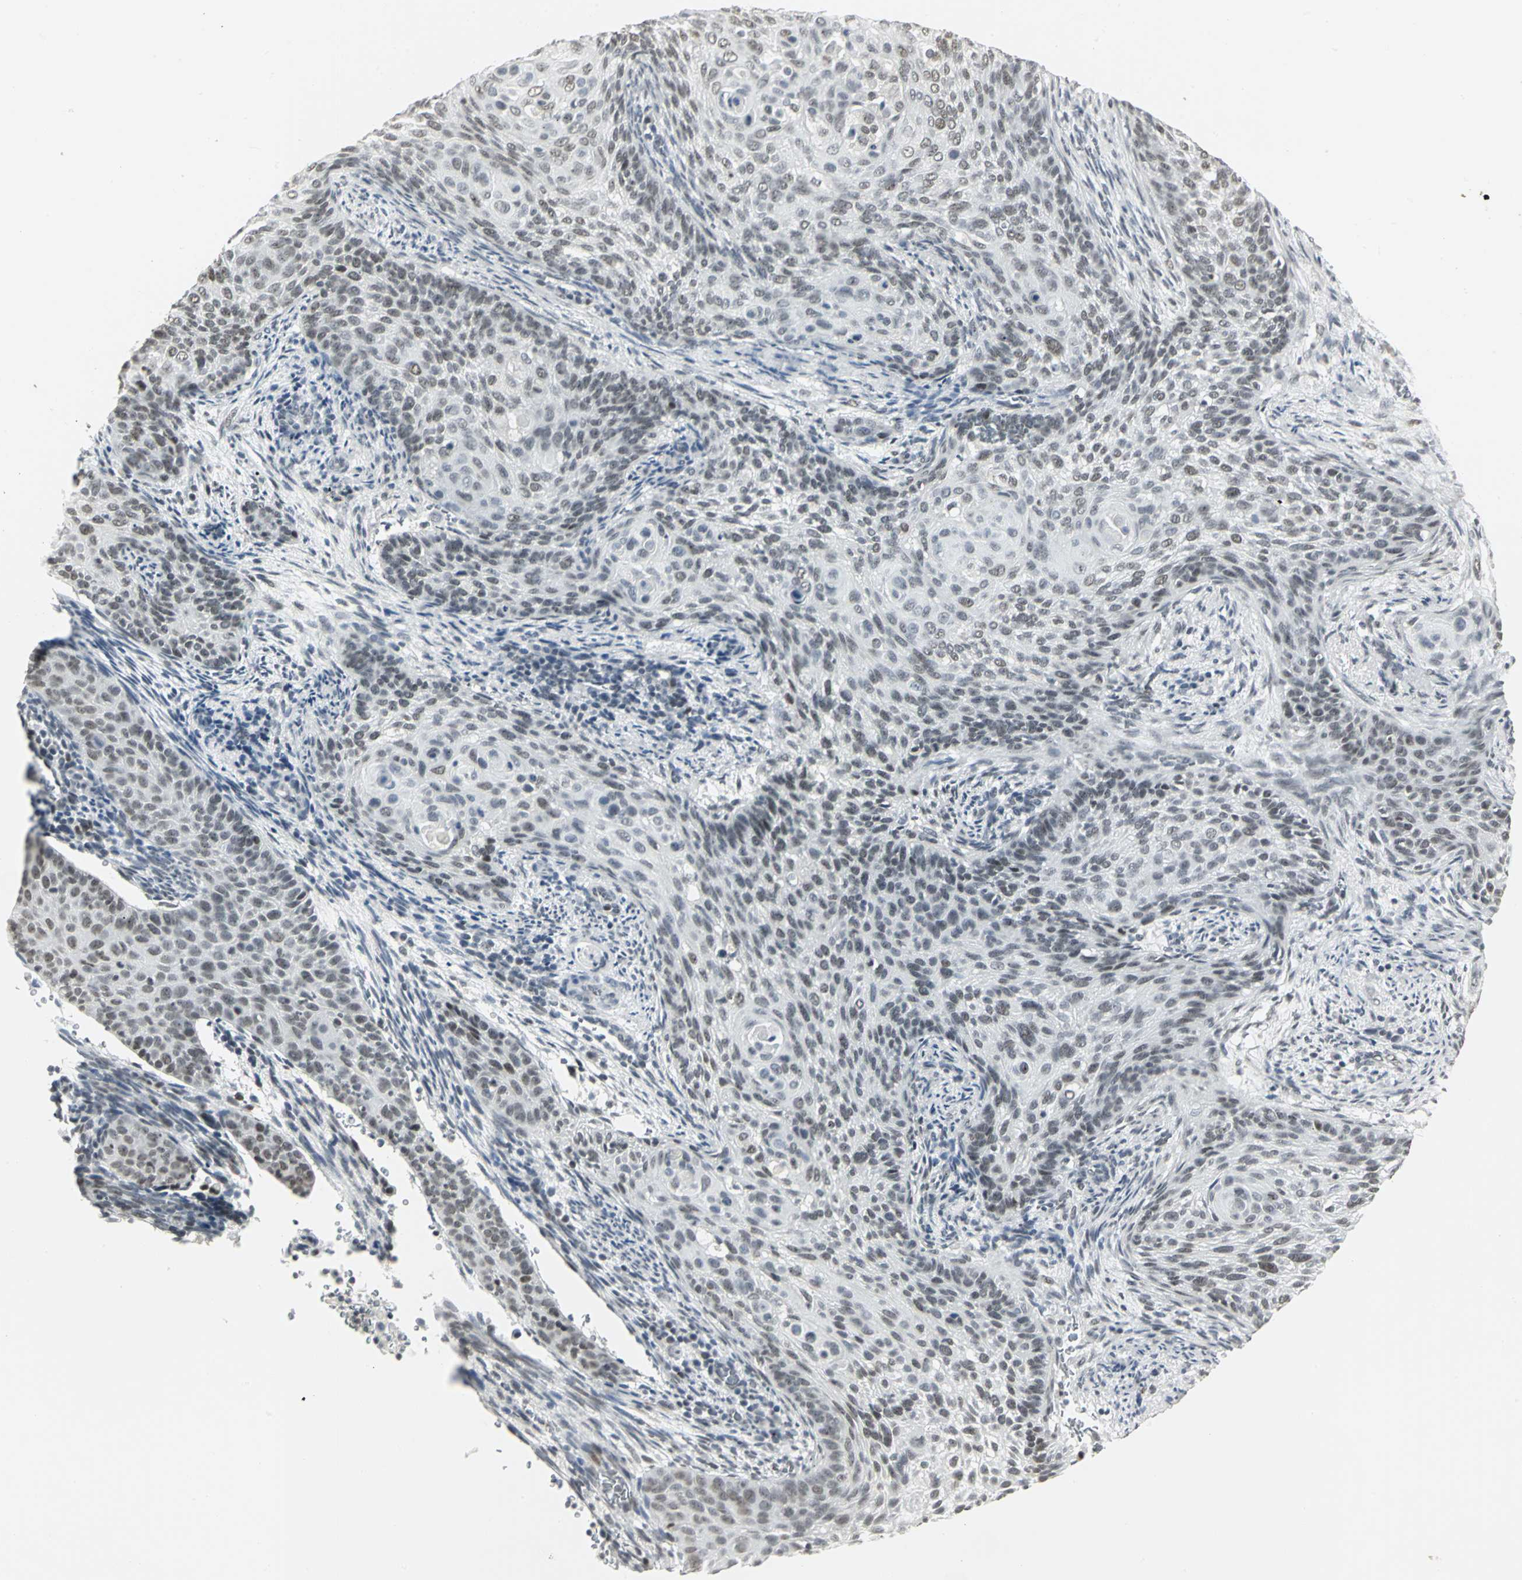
{"staining": {"intensity": "moderate", "quantity": ">75%", "location": "nuclear"}, "tissue": "cervical cancer", "cell_type": "Tumor cells", "image_type": "cancer", "snomed": [{"axis": "morphology", "description": "Squamous cell carcinoma, NOS"}, {"axis": "topography", "description": "Cervix"}], "caption": "The immunohistochemical stain shows moderate nuclear positivity in tumor cells of cervical cancer tissue.", "gene": "CBX3", "patient": {"sex": "female", "age": 33}}